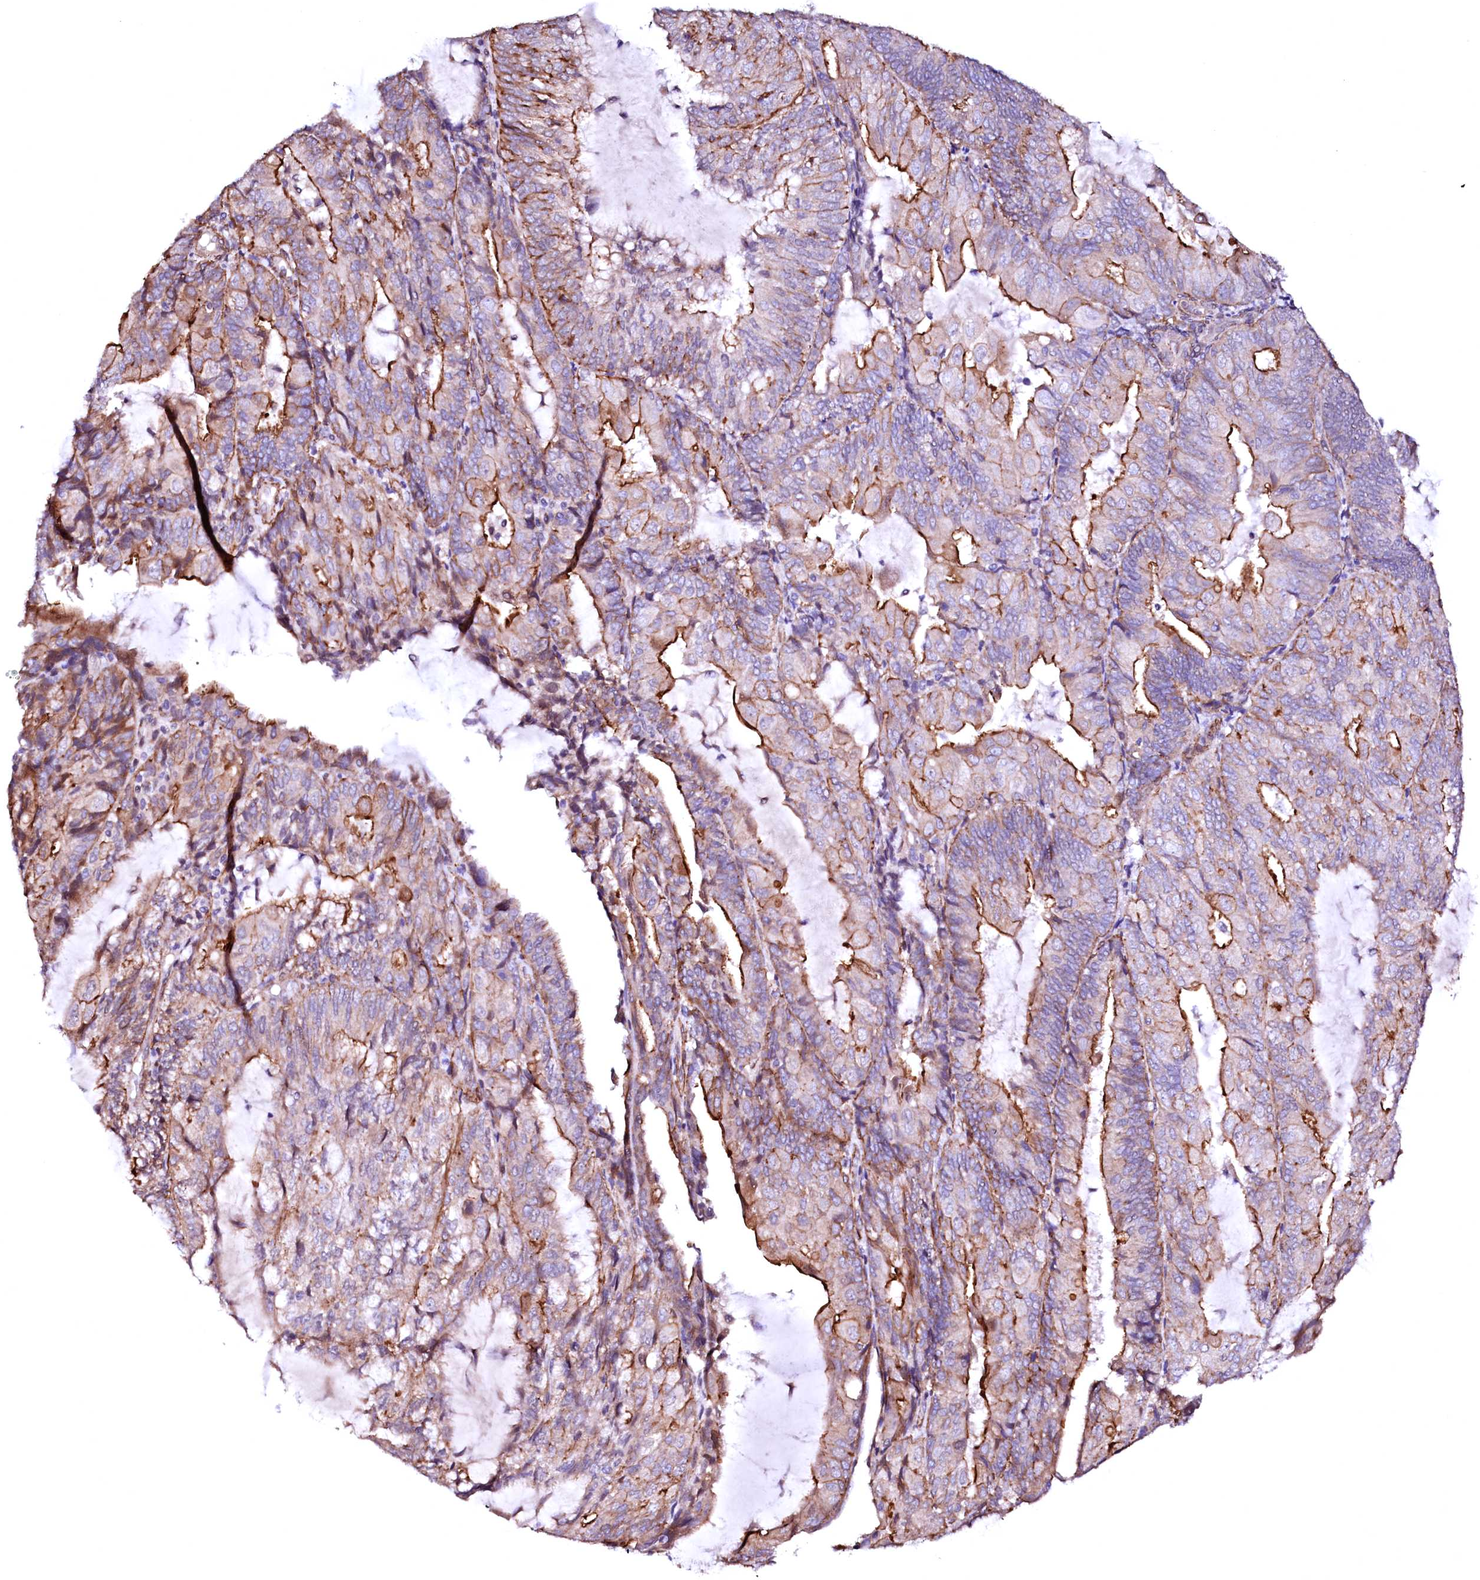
{"staining": {"intensity": "moderate", "quantity": ">75%", "location": "cytoplasmic/membranous"}, "tissue": "endometrial cancer", "cell_type": "Tumor cells", "image_type": "cancer", "snomed": [{"axis": "morphology", "description": "Adenocarcinoma, NOS"}, {"axis": "topography", "description": "Endometrium"}], "caption": "There is medium levels of moderate cytoplasmic/membranous expression in tumor cells of endometrial cancer (adenocarcinoma), as demonstrated by immunohistochemical staining (brown color).", "gene": "GPR176", "patient": {"sex": "female", "age": 81}}